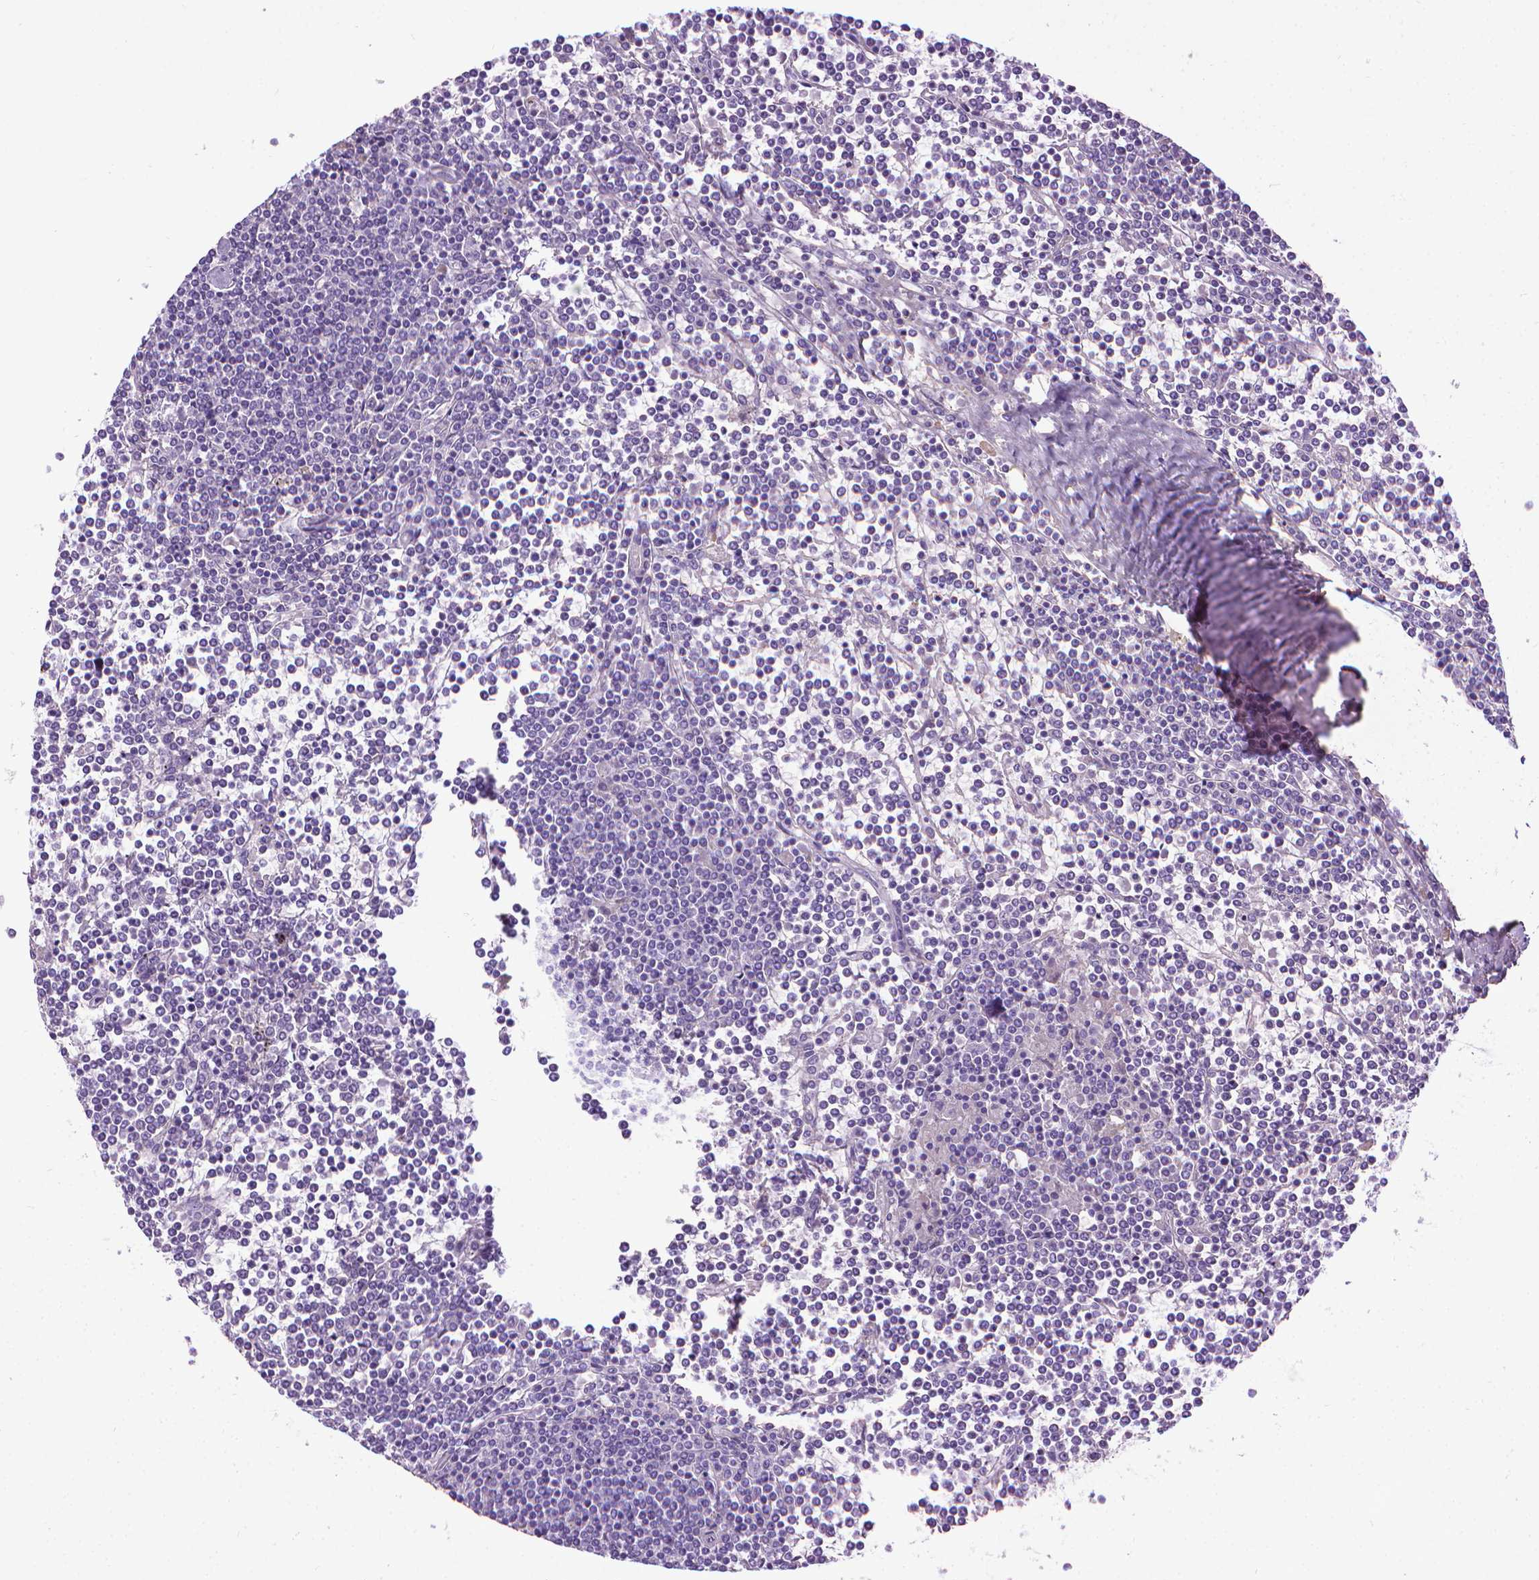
{"staining": {"intensity": "negative", "quantity": "none", "location": "none"}, "tissue": "lymphoma", "cell_type": "Tumor cells", "image_type": "cancer", "snomed": [{"axis": "morphology", "description": "Malignant lymphoma, non-Hodgkin's type, Low grade"}, {"axis": "topography", "description": "Spleen"}], "caption": "High magnification brightfield microscopy of lymphoma stained with DAB (brown) and counterstained with hematoxylin (blue): tumor cells show no significant expression.", "gene": "AQP10", "patient": {"sex": "female", "age": 19}}